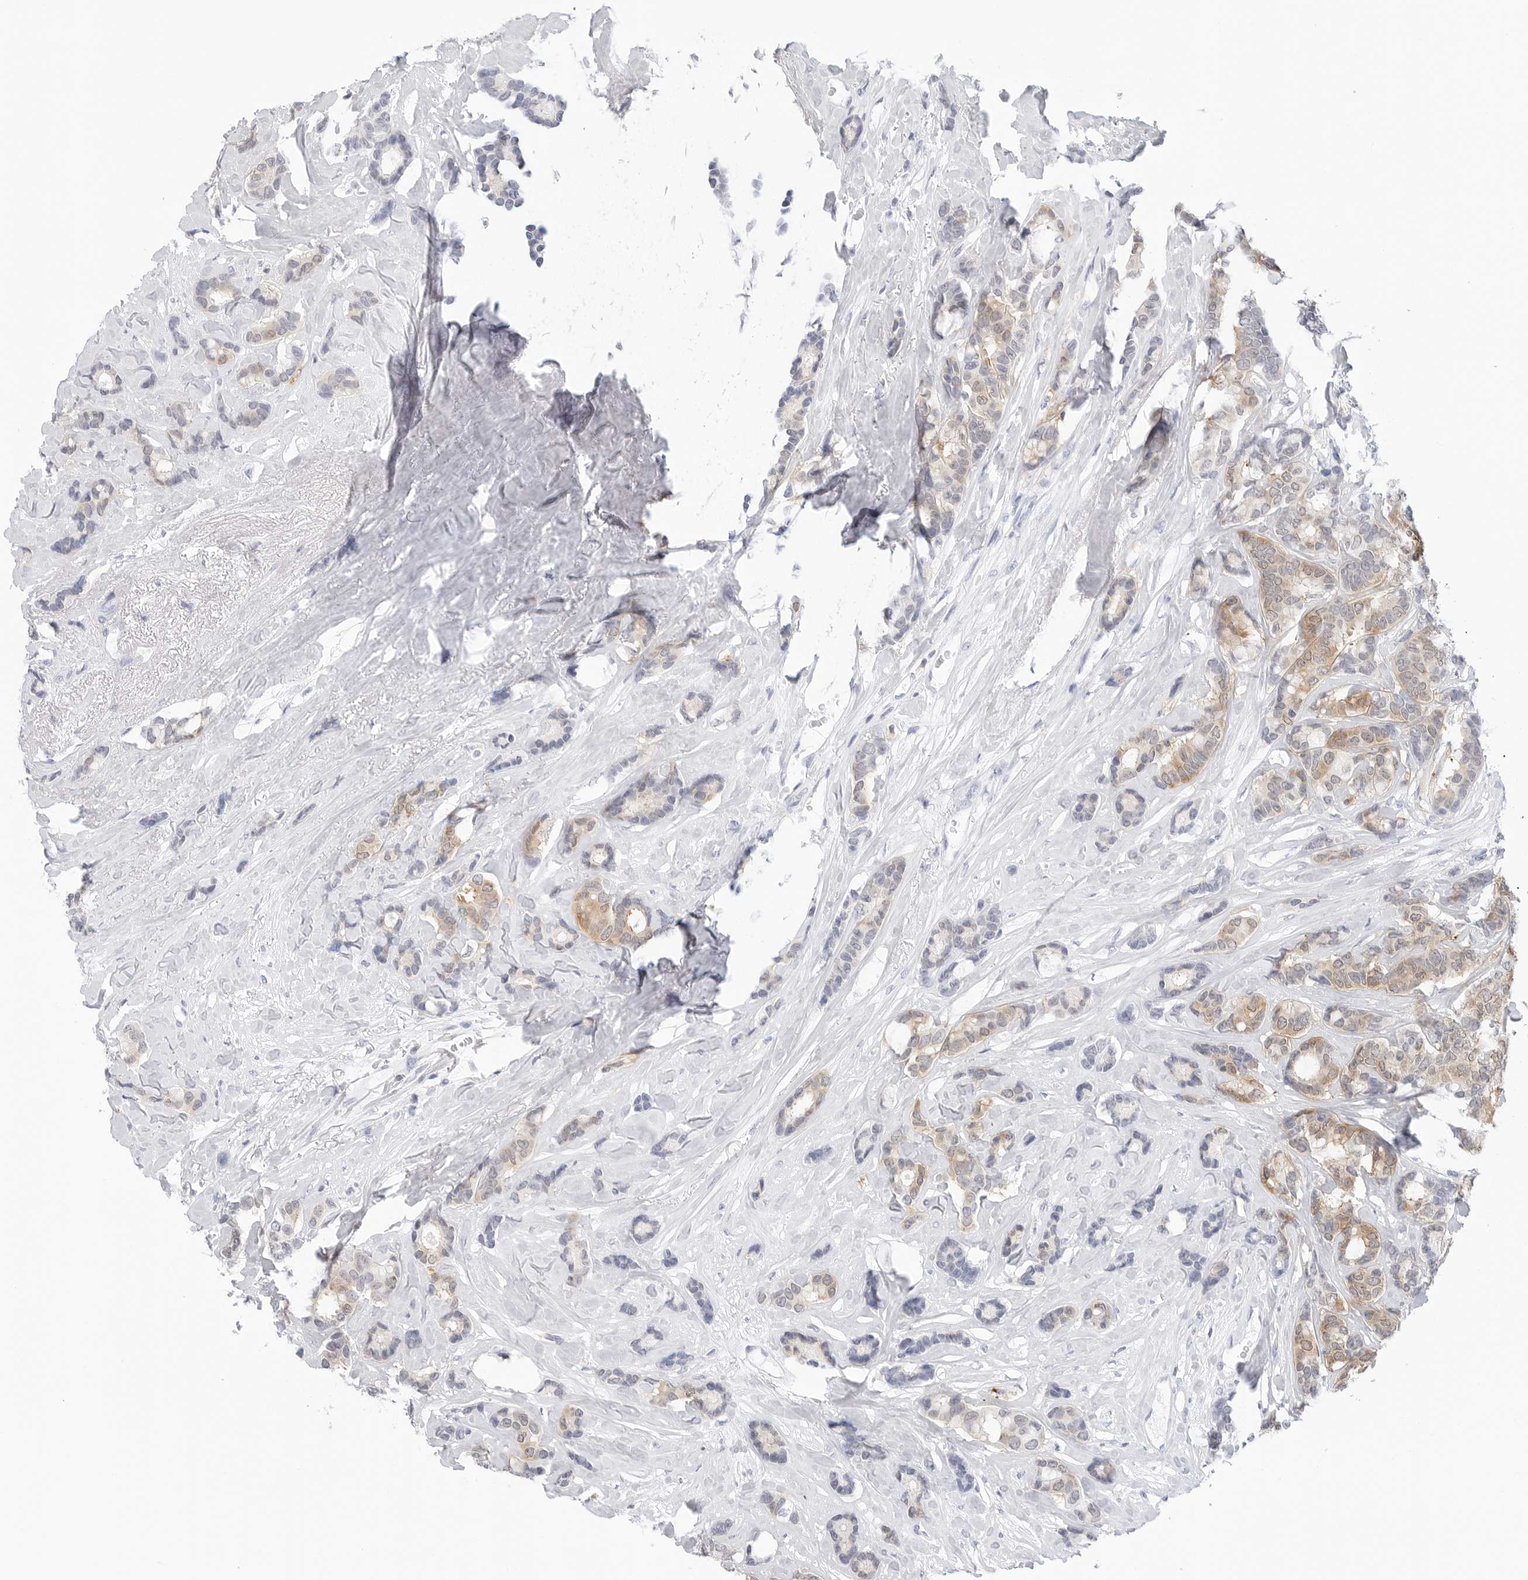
{"staining": {"intensity": "moderate", "quantity": "25%-75%", "location": "cytoplasmic/membranous"}, "tissue": "breast cancer", "cell_type": "Tumor cells", "image_type": "cancer", "snomed": [{"axis": "morphology", "description": "Duct carcinoma"}, {"axis": "topography", "description": "Breast"}], "caption": "This is a photomicrograph of IHC staining of breast intraductal carcinoma, which shows moderate positivity in the cytoplasmic/membranous of tumor cells.", "gene": "SLC9A3R1", "patient": {"sex": "female", "age": 87}}